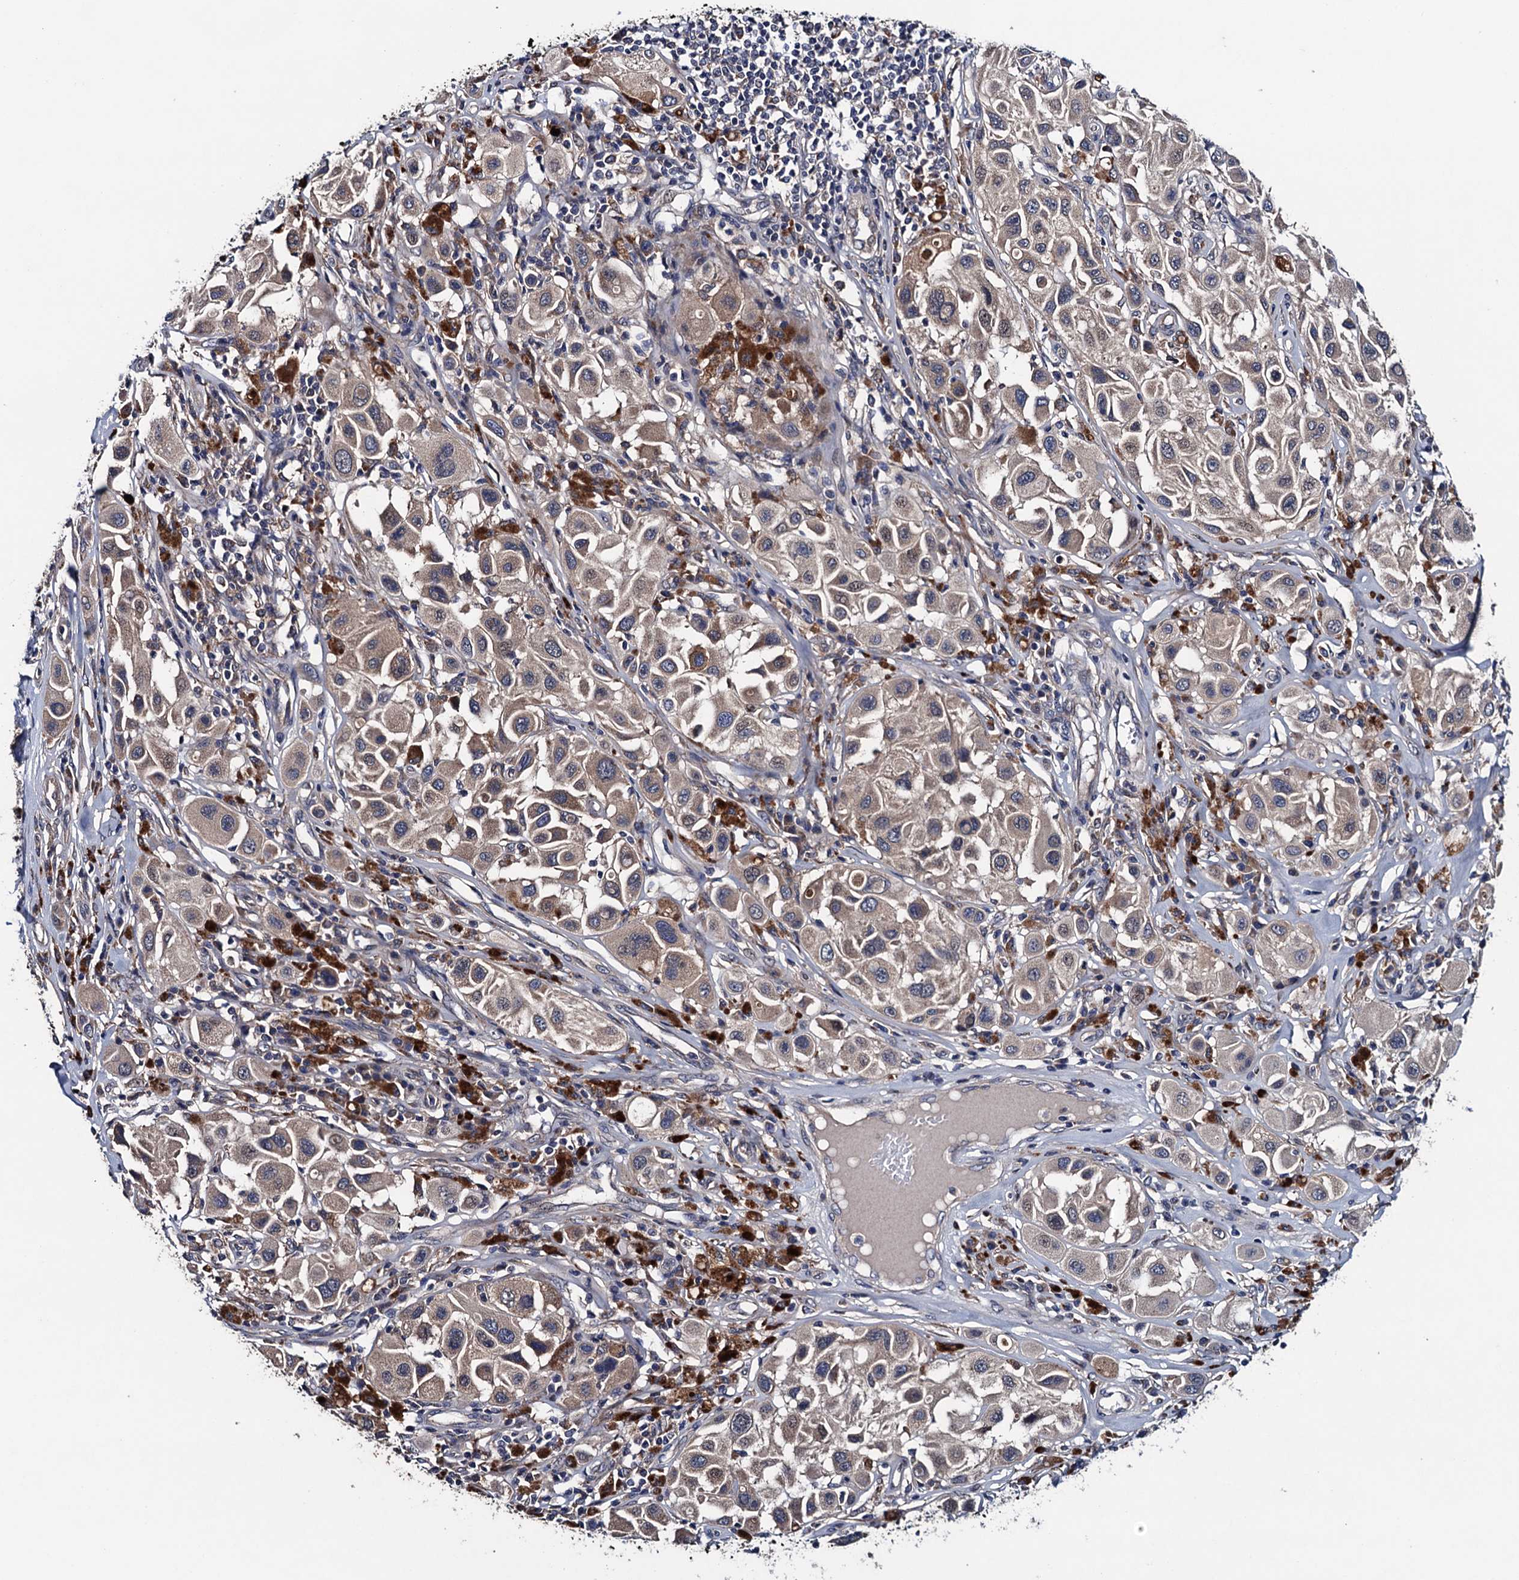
{"staining": {"intensity": "moderate", "quantity": "<25%", "location": "cytoplasmic/membranous"}, "tissue": "melanoma", "cell_type": "Tumor cells", "image_type": "cancer", "snomed": [{"axis": "morphology", "description": "Malignant melanoma, Metastatic site"}, {"axis": "topography", "description": "Skin"}], "caption": "Approximately <25% of tumor cells in melanoma reveal moderate cytoplasmic/membranous protein staining as visualized by brown immunohistochemical staining.", "gene": "BLTP3B", "patient": {"sex": "male", "age": 41}}